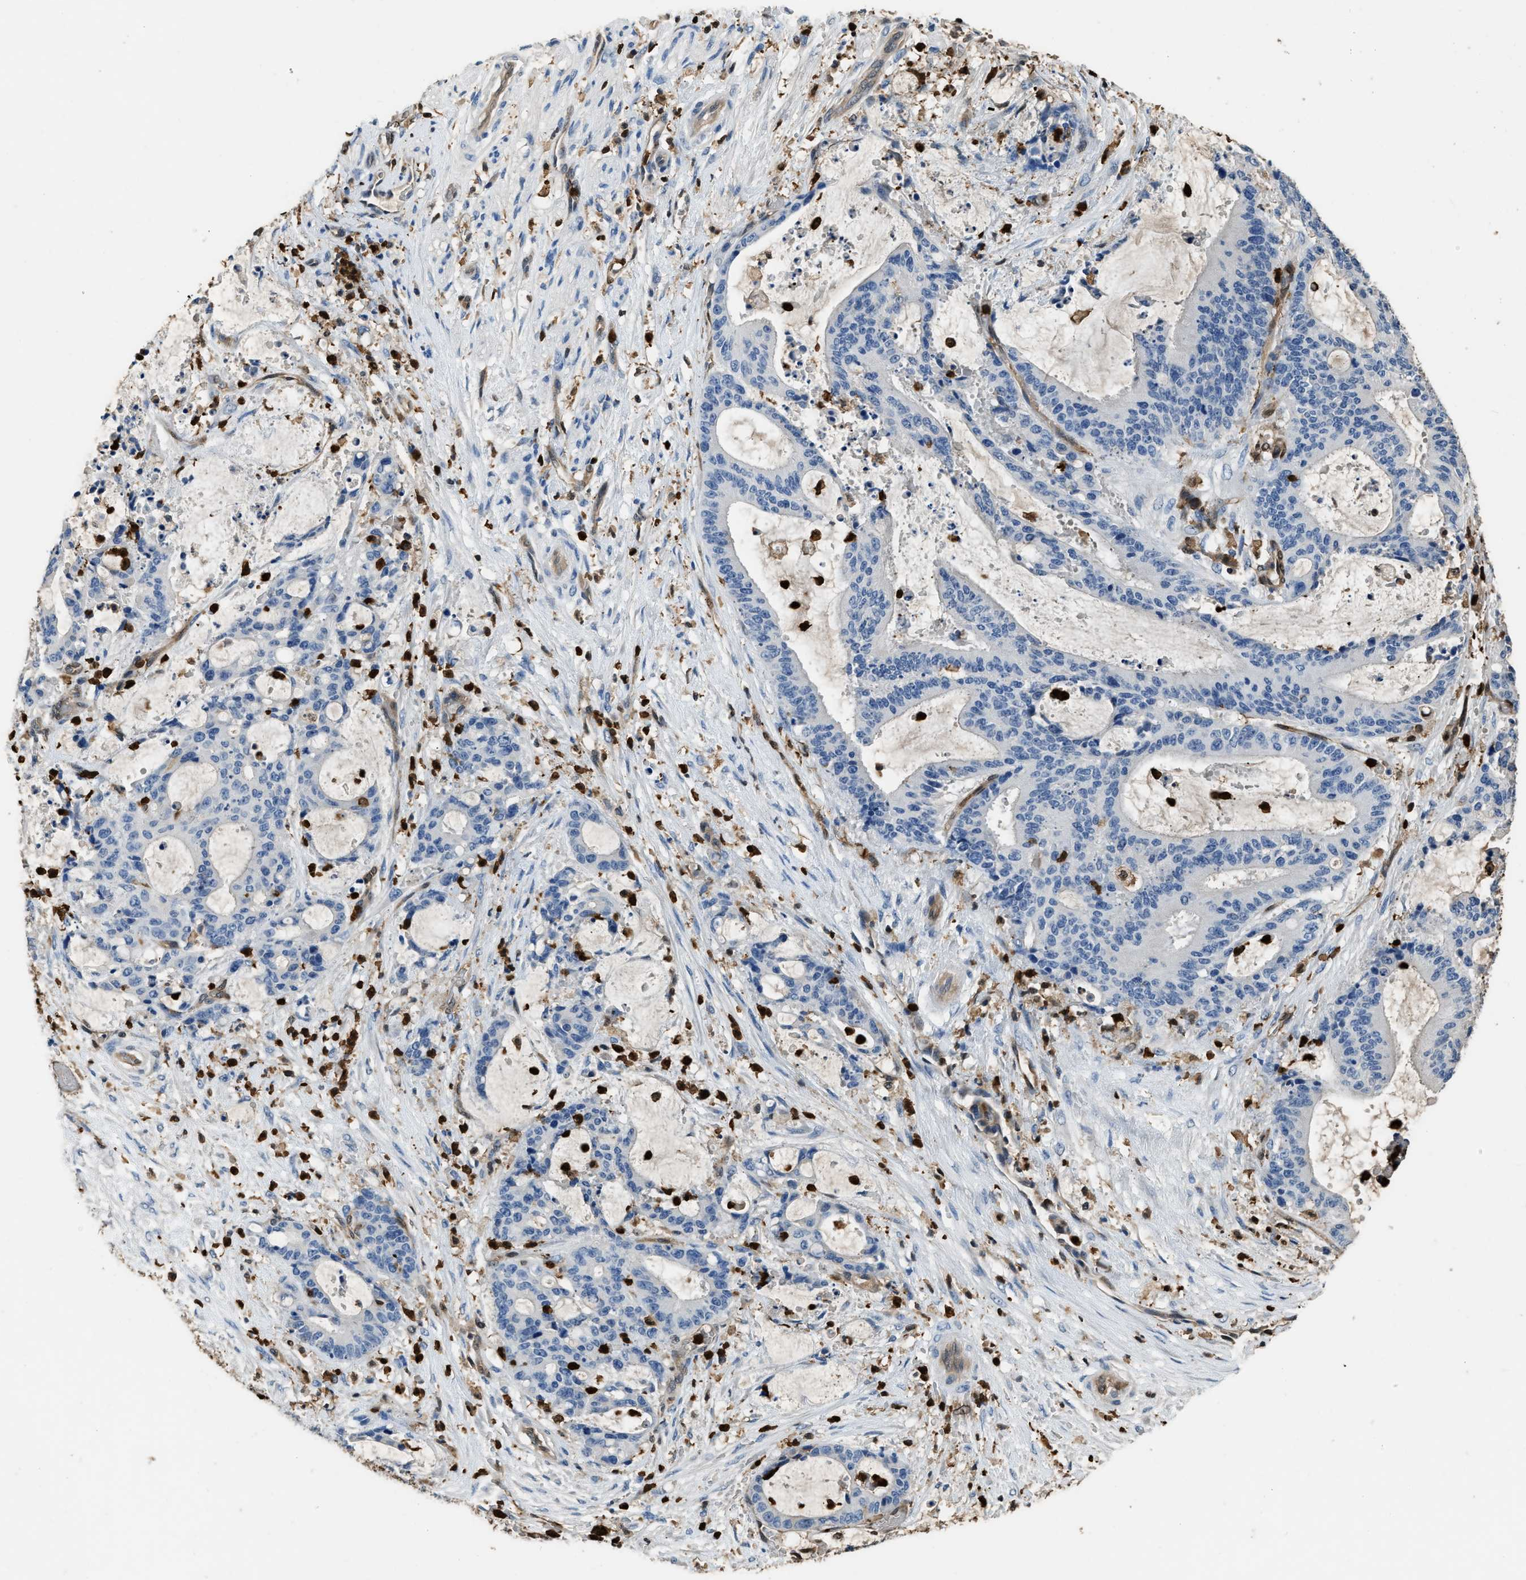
{"staining": {"intensity": "negative", "quantity": "none", "location": "none"}, "tissue": "liver cancer", "cell_type": "Tumor cells", "image_type": "cancer", "snomed": [{"axis": "morphology", "description": "Normal tissue, NOS"}, {"axis": "morphology", "description": "Cholangiocarcinoma"}, {"axis": "topography", "description": "Liver"}, {"axis": "topography", "description": "Peripheral nerve tissue"}], "caption": "Immunohistochemistry of human liver cancer (cholangiocarcinoma) shows no expression in tumor cells.", "gene": "ARHGDIB", "patient": {"sex": "female", "age": 73}}